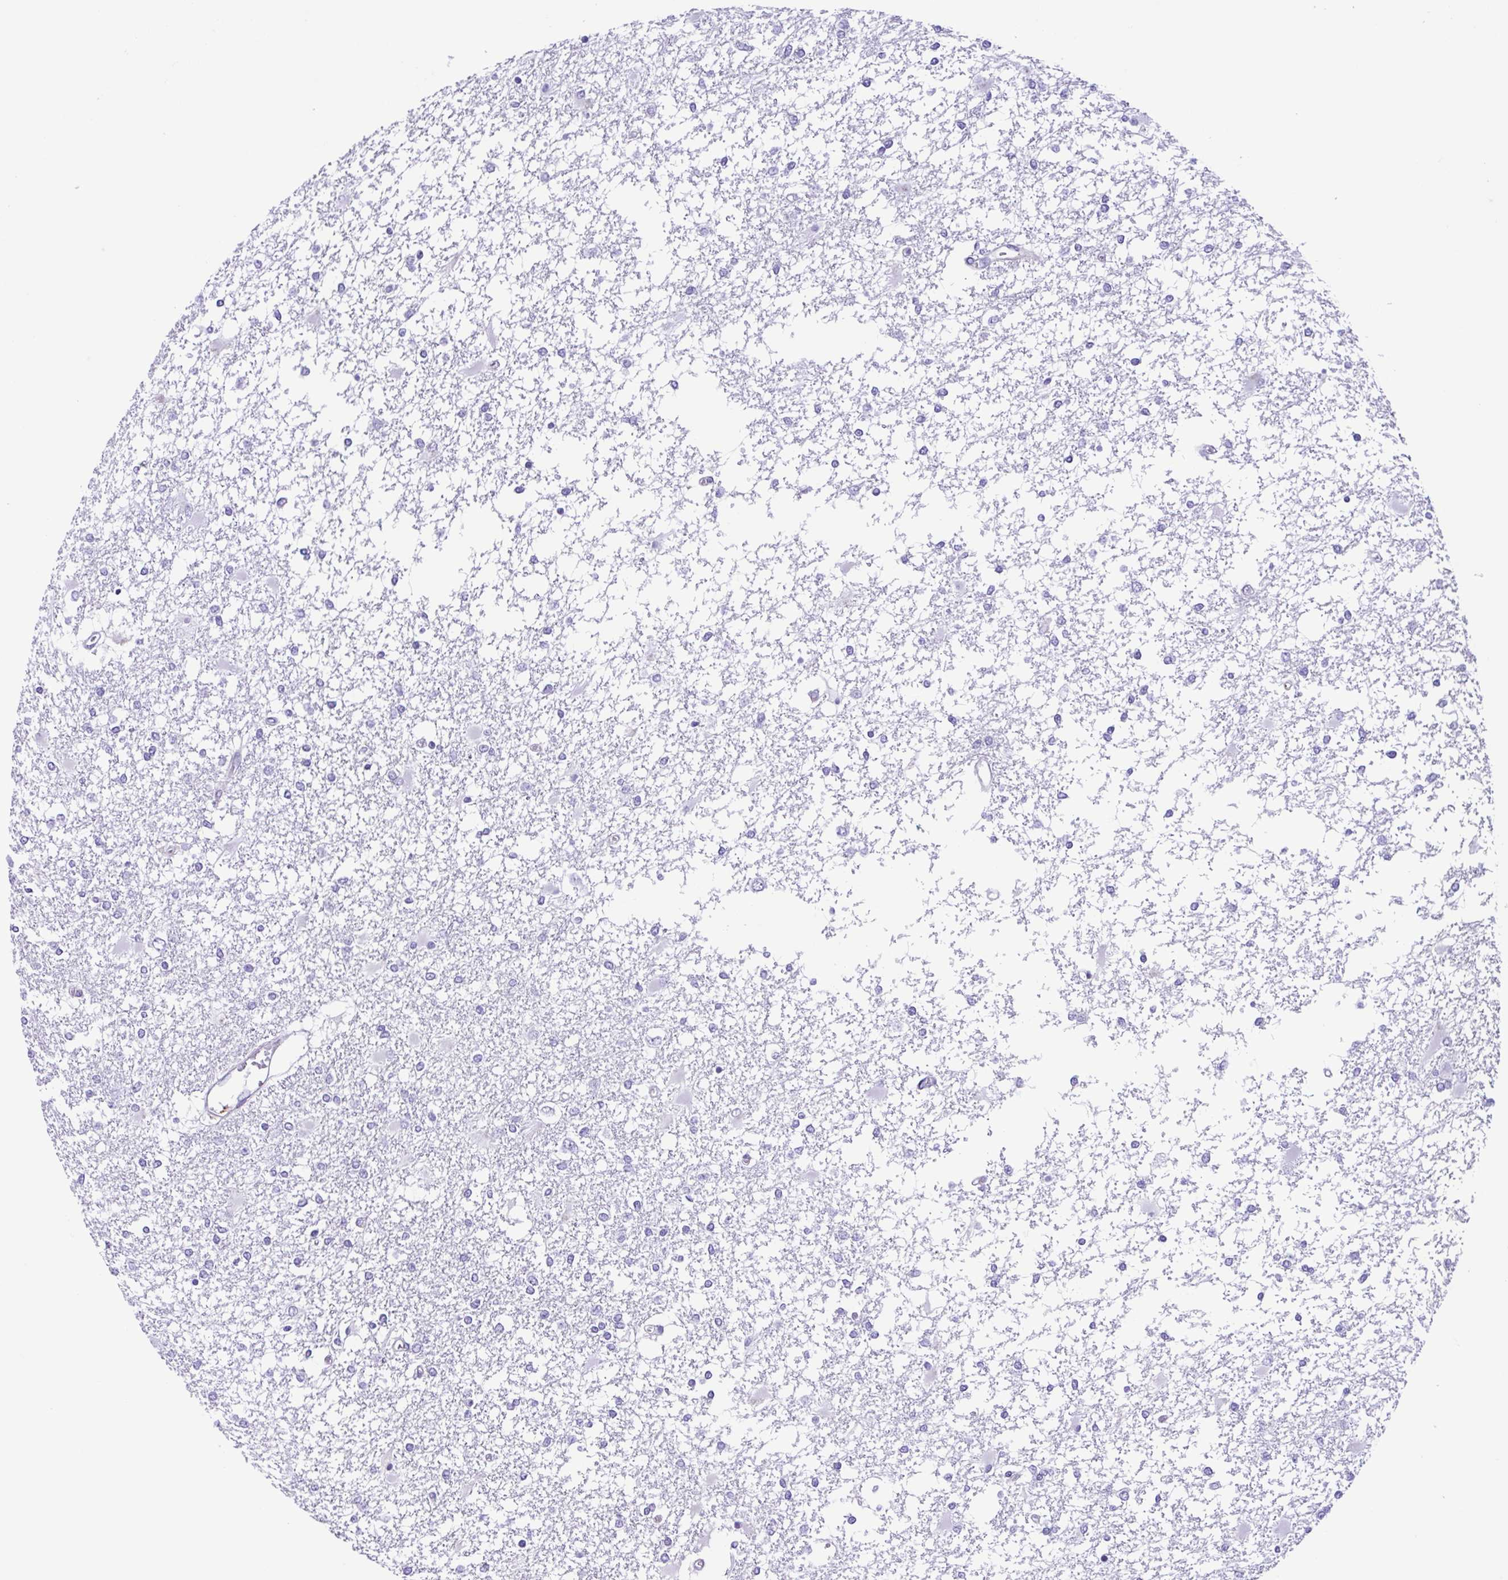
{"staining": {"intensity": "negative", "quantity": "none", "location": "none"}, "tissue": "glioma", "cell_type": "Tumor cells", "image_type": "cancer", "snomed": [{"axis": "morphology", "description": "Glioma, malignant, High grade"}, {"axis": "topography", "description": "Cerebral cortex"}], "caption": "There is no significant expression in tumor cells of malignant glioma (high-grade). (DAB immunohistochemistry (IHC) with hematoxylin counter stain).", "gene": "CYP11B1", "patient": {"sex": "male", "age": 79}}